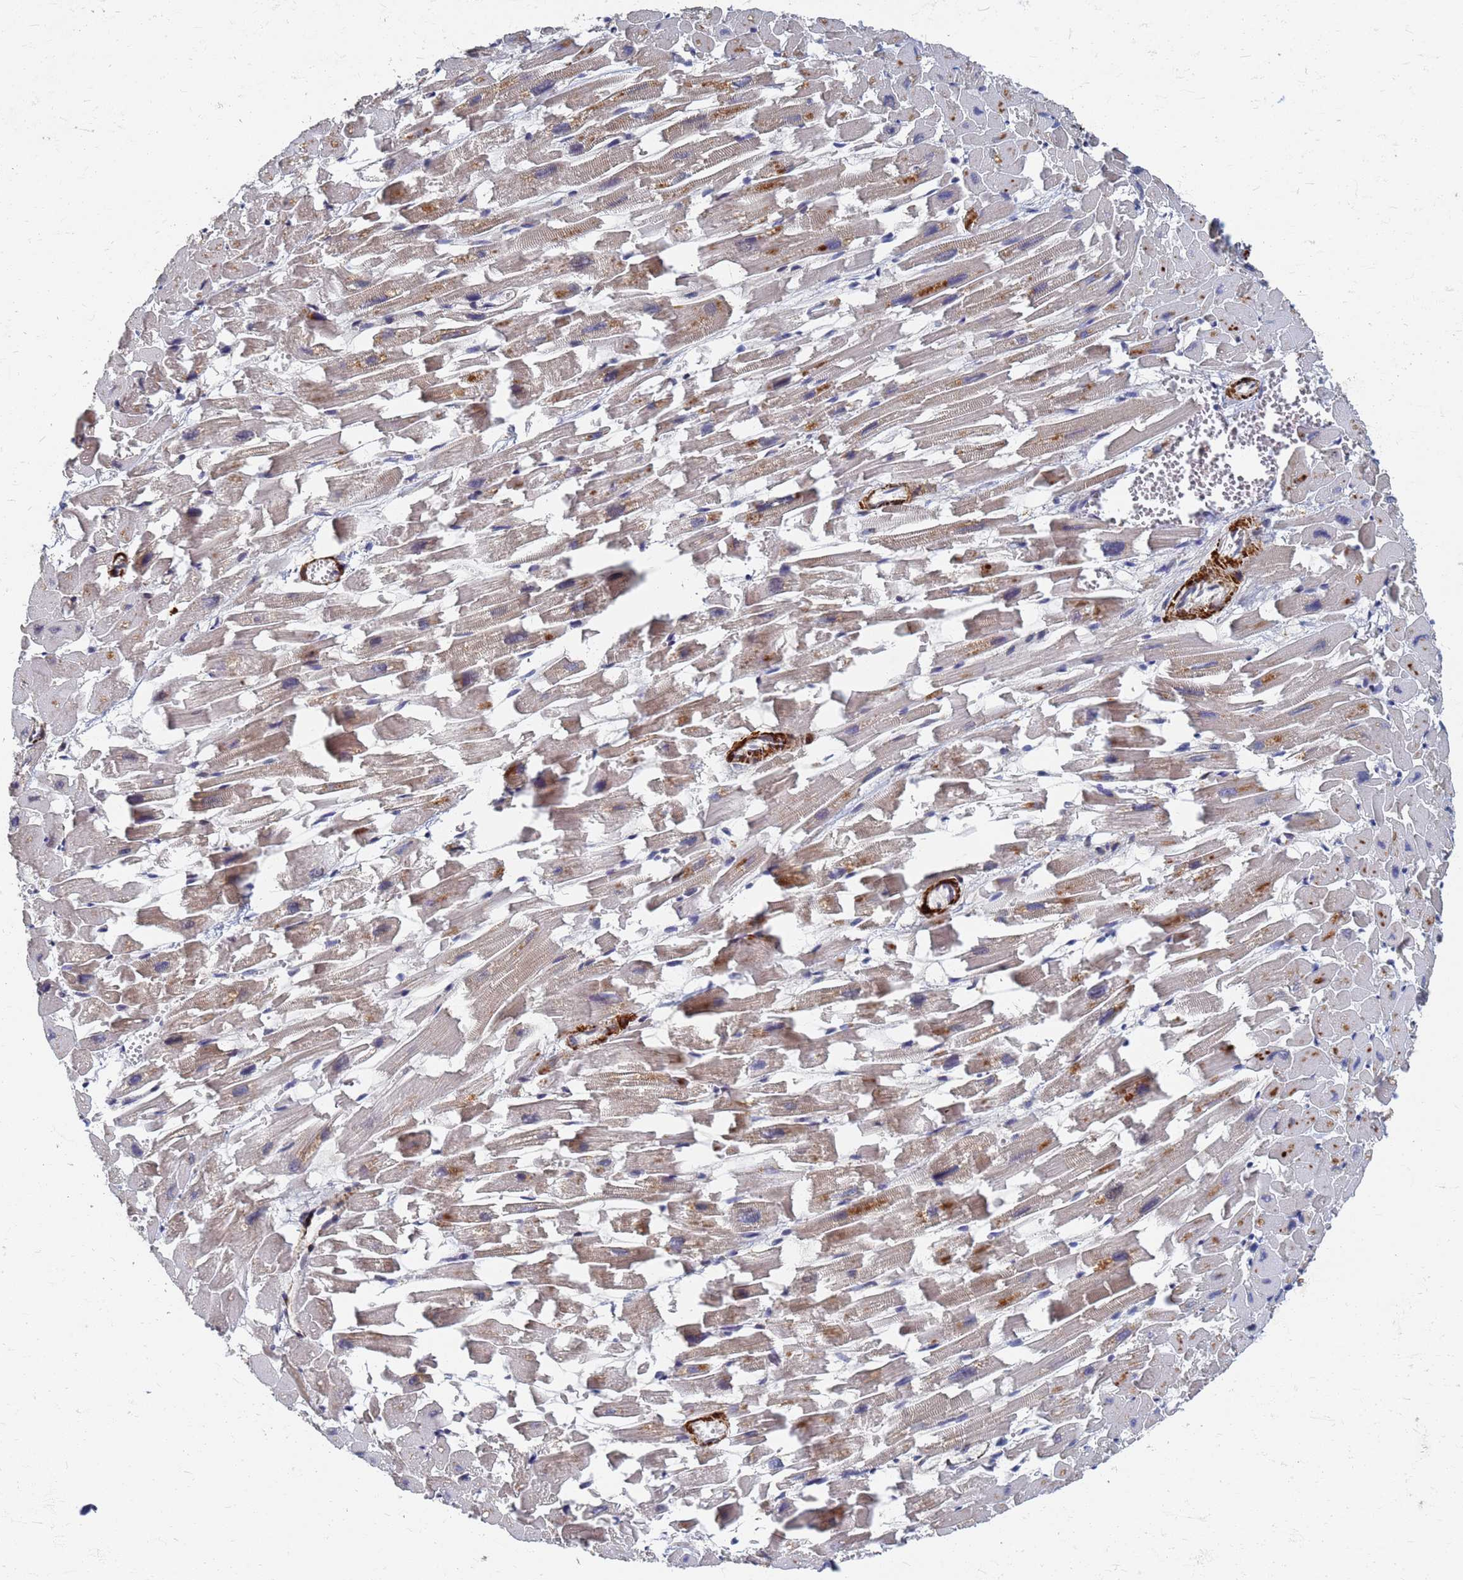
{"staining": {"intensity": "moderate", "quantity": "25%-75%", "location": "cytoplasmic/membranous"}, "tissue": "heart muscle", "cell_type": "Cardiomyocytes", "image_type": "normal", "snomed": [{"axis": "morphology", "description": "Normal tissue, NOS"}, {"axis": "topography", "description": "Heart"}], "caption": "A brown stain labels moderate cytoplasmic/membranous staining of a protein in cardiomyocytes of normal heart muscle.", "gene": "ATPAF1", "patient": {"sex": "female", "age": 64}}